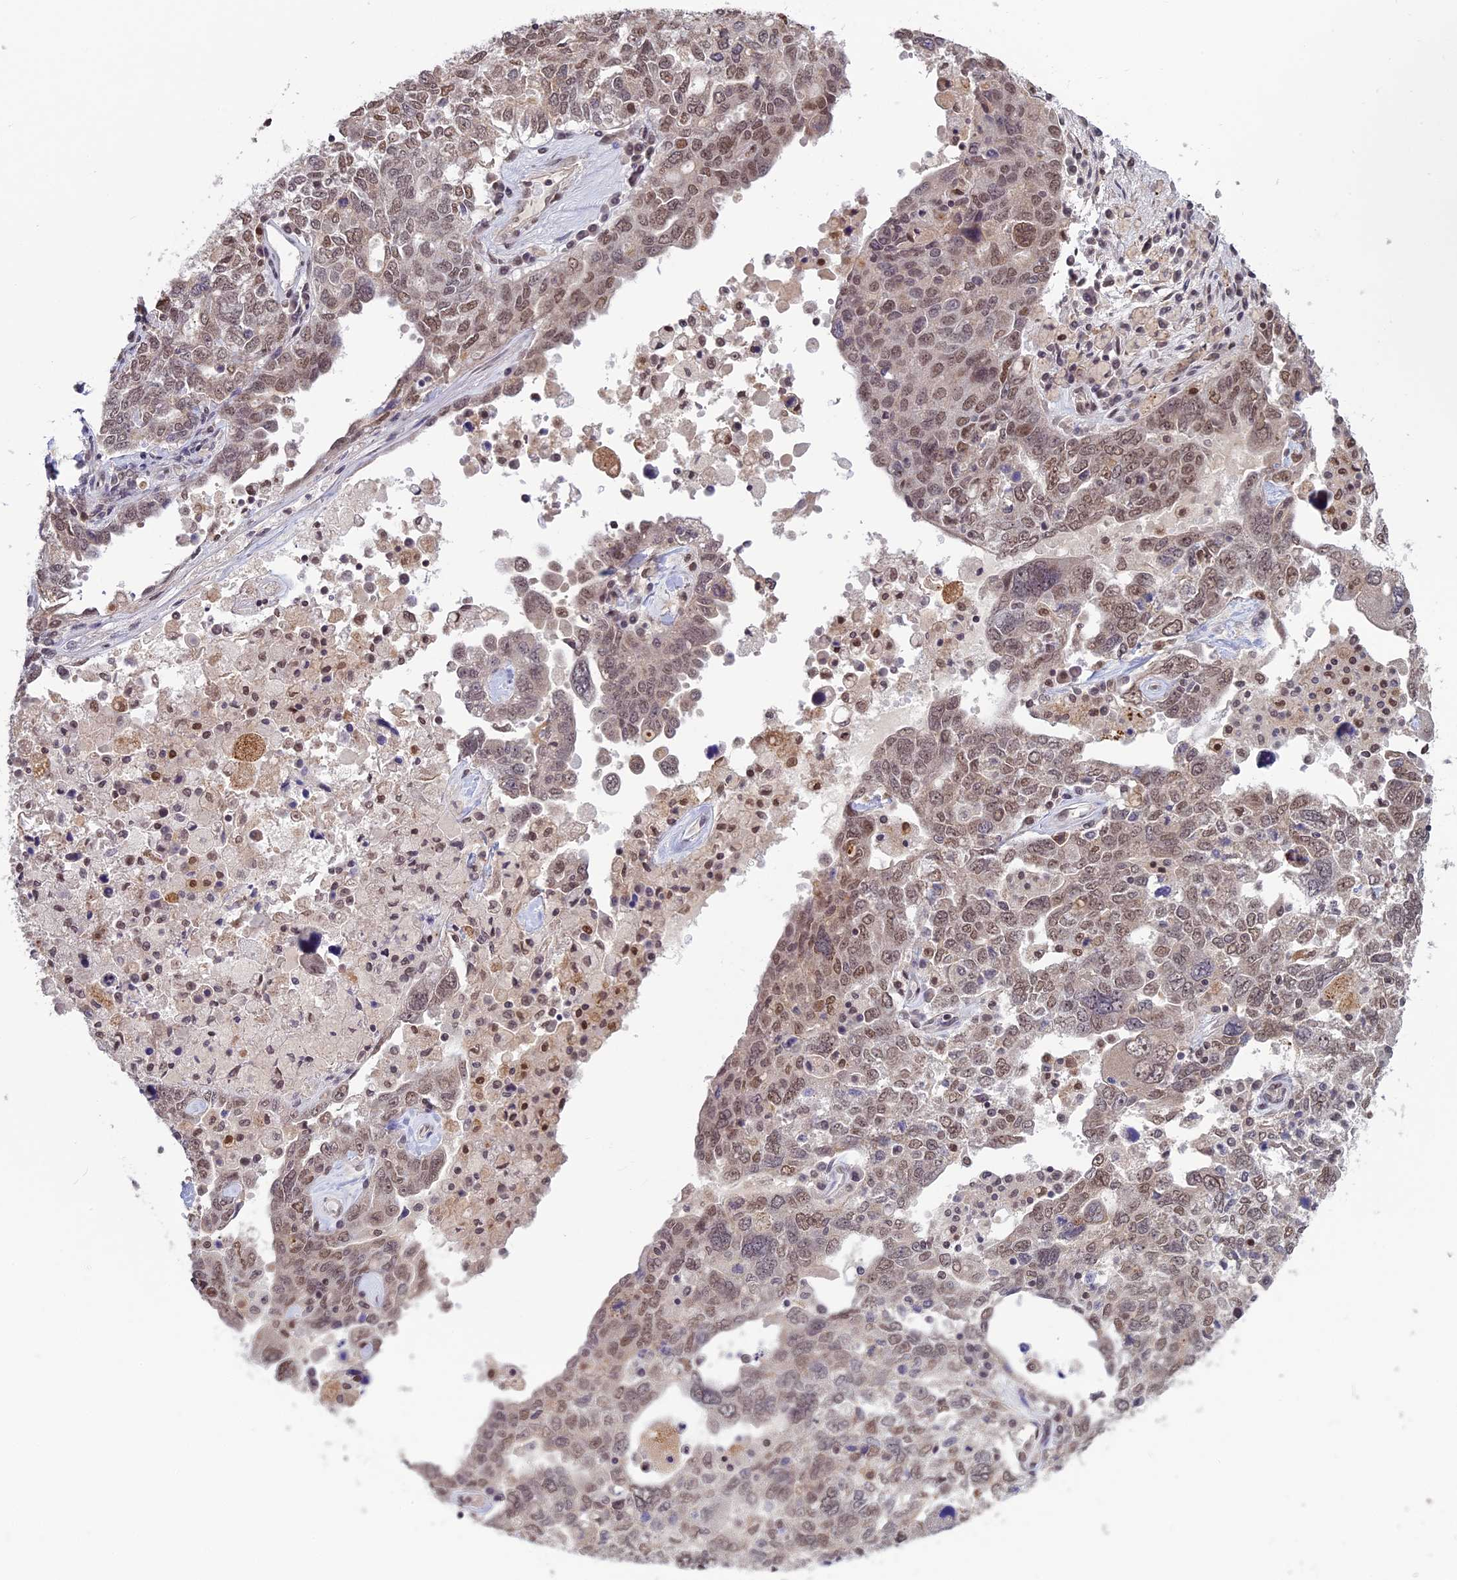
{"staining": {"intensity": "moderate", "quantity": ">75%", "location": "nuclear"}, "tissue": "ovarian cancer", "cell_type": "Tumor cells", "image_type": "cancer", "snomed": [{"axis": "morphology", "description": "Carcinoma, endometroid"}, {"axis": "topography", "description": "Ovary"}], "caption": "Brown immunohistochemical staining in human endometroid carcinoma (ovarian) exhibits moderate nuclear staining in about >75% of tumor cells. (Stains: DAB in brown, nuclei in blue, Microscopy: brightfield microscopy at high magnification).", "gene": "SPIRE1", "patient": {"sex": "female", "age": 62}}